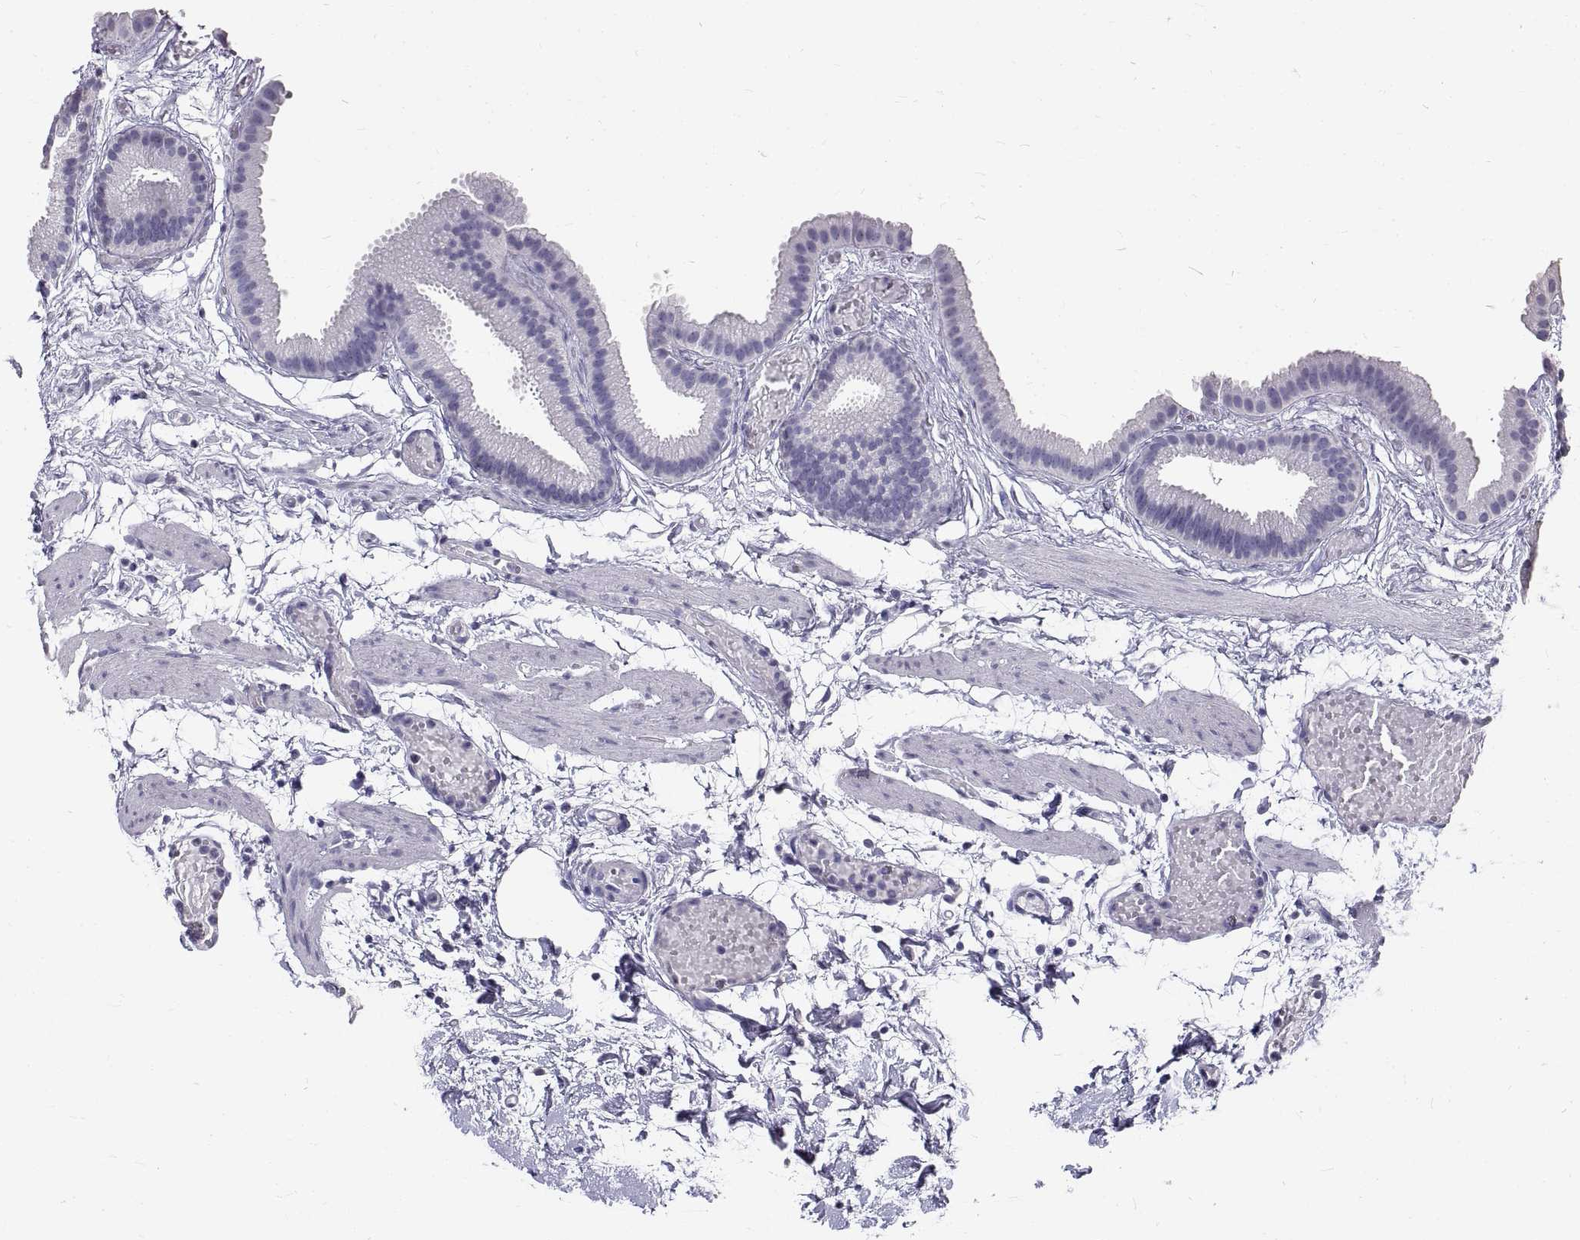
{"staining": {"intensity": "negative", "quantity": "none", "location": "none"}, "tissue": "gallbladder", "cell_type": "Glandular cells", "image_type": "normal", "snomed": [{"axis": "morphology", "description": "Normal tissue, NOS"}, {"axis": "topography", "description": "Gallbladder"}], "caption": "This is a micrograph of IHC staining of benign gallbladder, which shows no positivity in glandular cells. Nuclei are stained in blue.", "gene": "GNG12", "patient": {"sex": "female", "age": 45}}